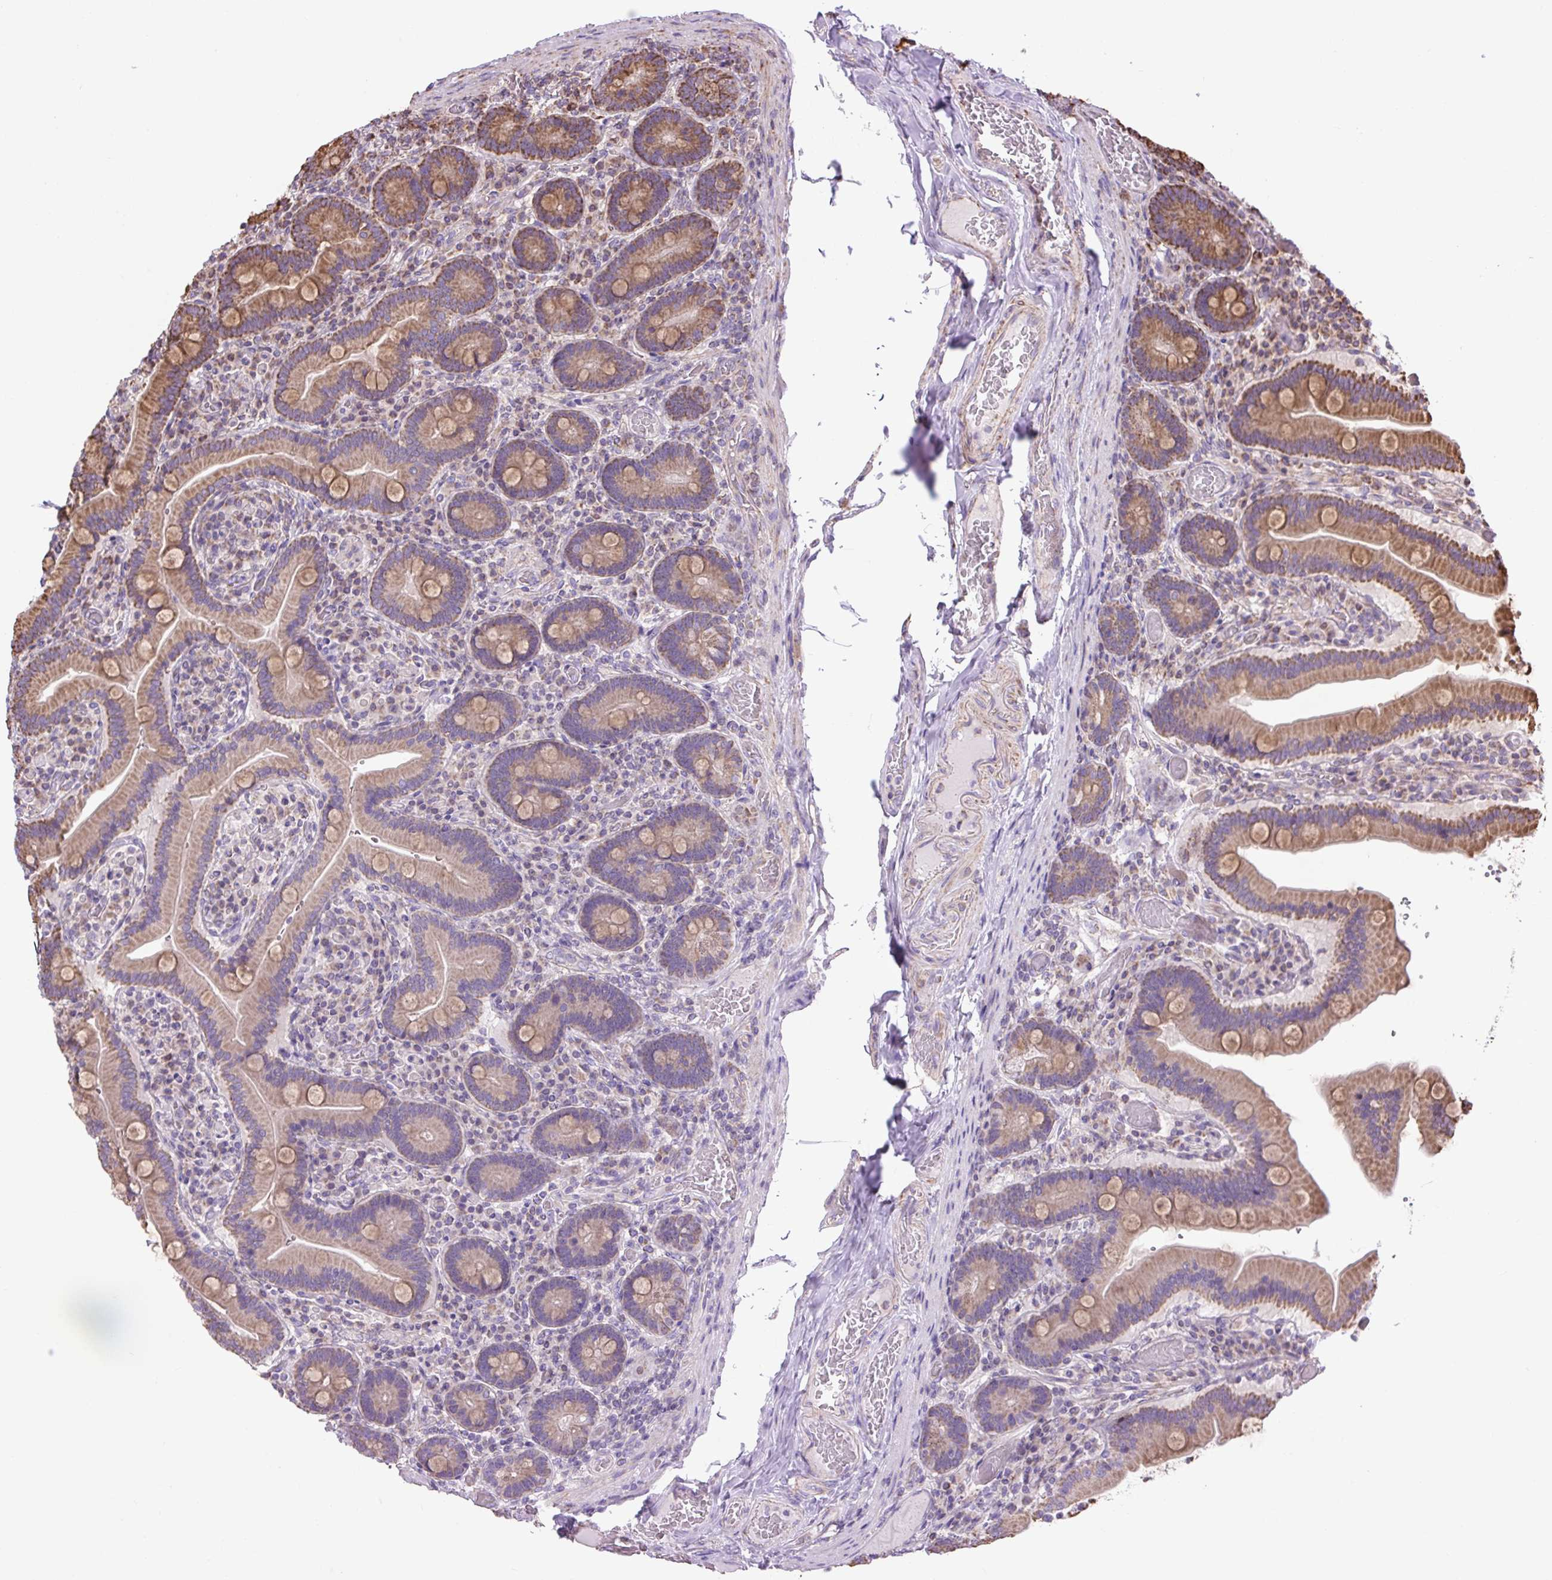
{"staining": {"intensity": "moderate", "quantity": ">75%", "location": "cytoplasmic/membranous"}, "tissue": "duodenum", "cell_type": "Glandular cells", "image_type": "normal", "snomed": [{"axis": "morphology", "description": "Normal tissue, NOS"}, {"axis": "topography", "description": "Duodenum"}], "caption": "Immunohistochemical staining of unremarkable human duodenum demonstrates moderate cytoplasmic/membranous protein expression in about >75% of glandular cells.", "gene": "PLCG1", "patient": {"sex": "female", "age": 62}}